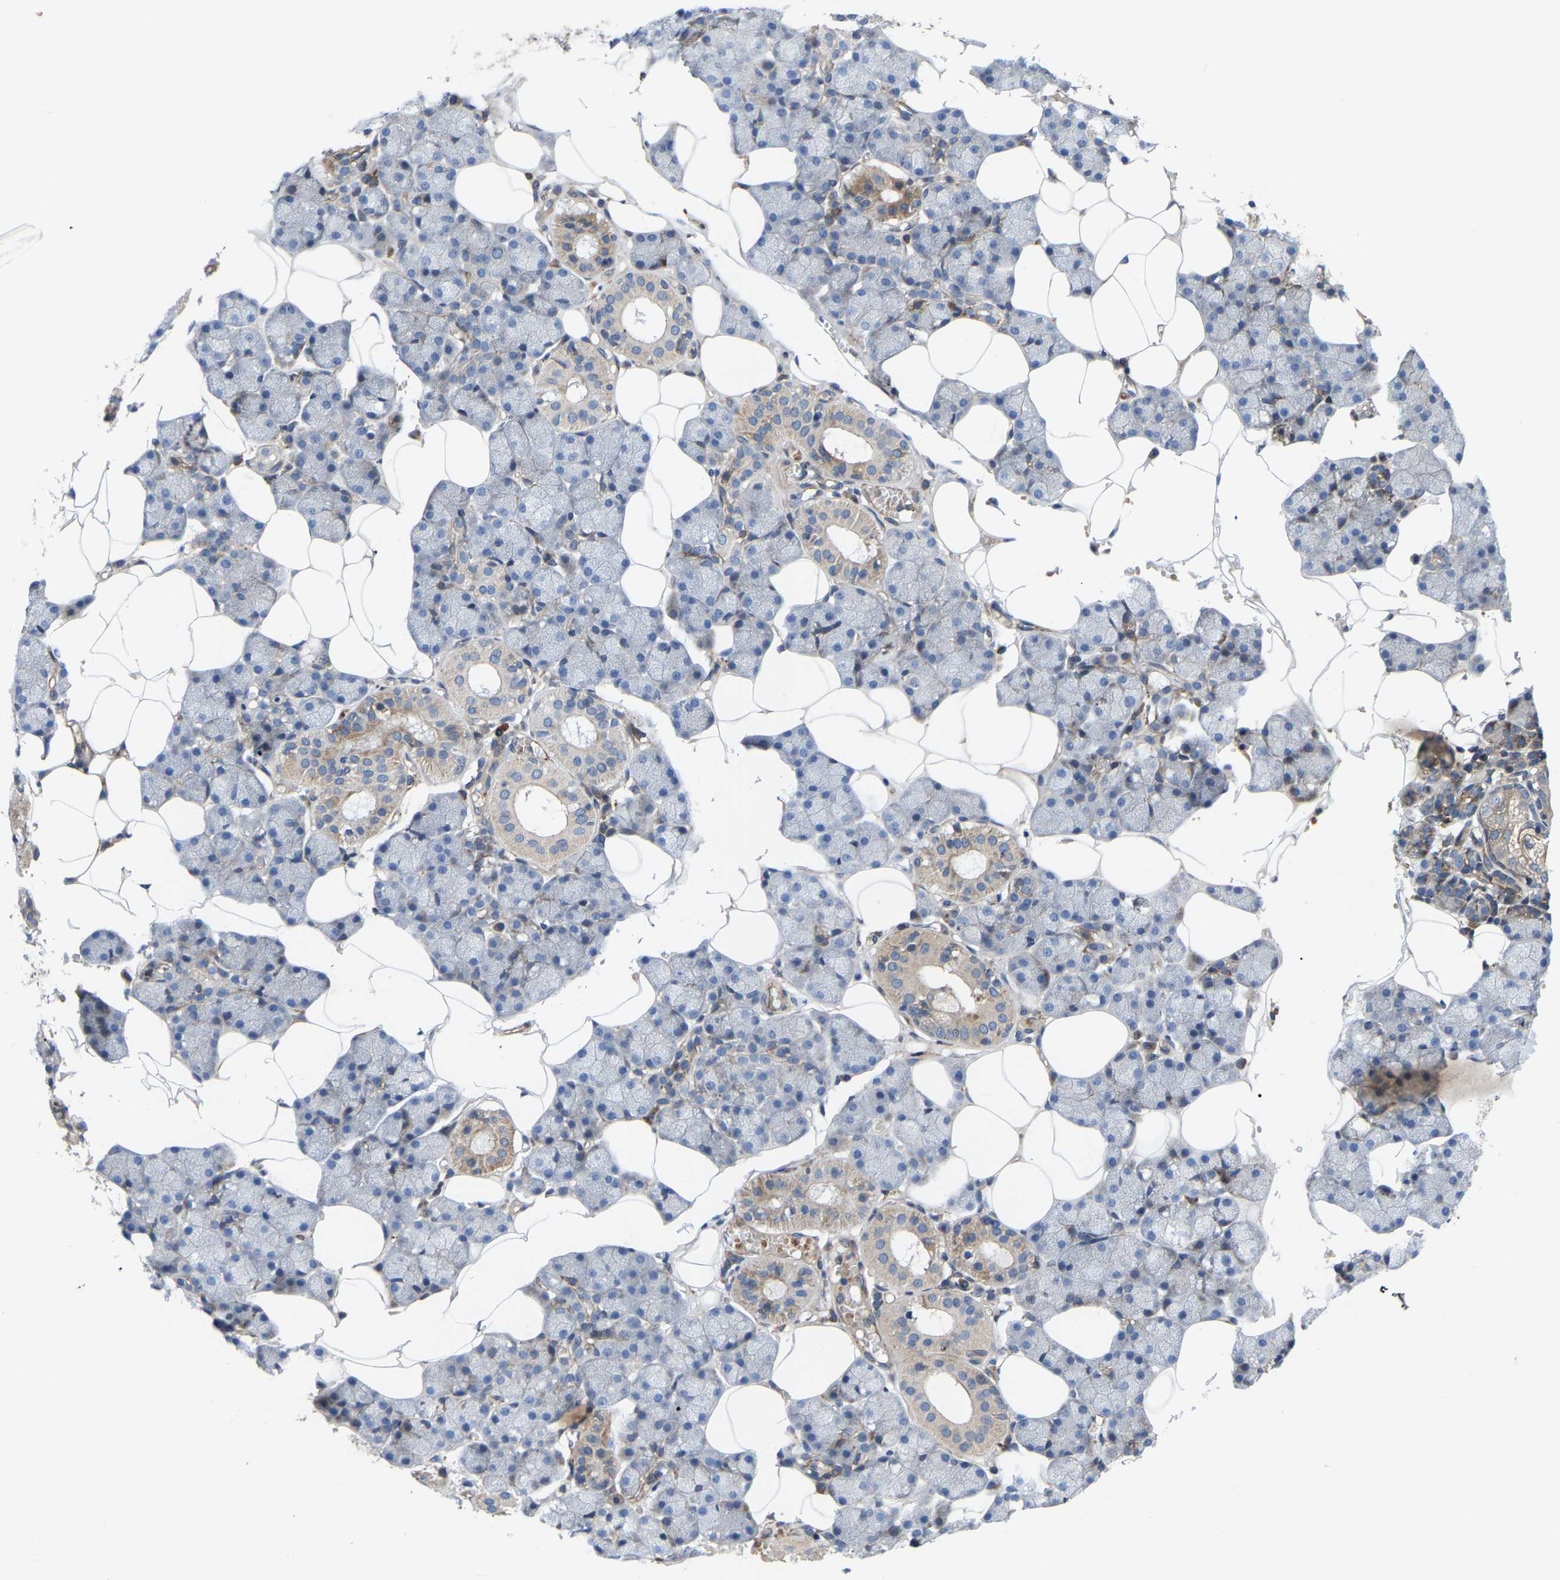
{"staining": {"intensity": "weak", "quantity": "25%-75%", "location": "cytoplasmic/membranous"}, "tissue": "salivary gland", "cell_type": "Glandular cells", "image_type": "normal", "snomed": [{"axis": "morphology", "description": "Normal tissue, NOS"}, {"axis": "topography", "description": "Salivary gland"}], "caption": "Glandular cells demonstrate low levels of weak cytoplasmic/membranous expression in approximately 25%-75% of cells in normal salivary gland.", "gene": "TOR1B", "patient": {"sex": "male", "age": 62}}